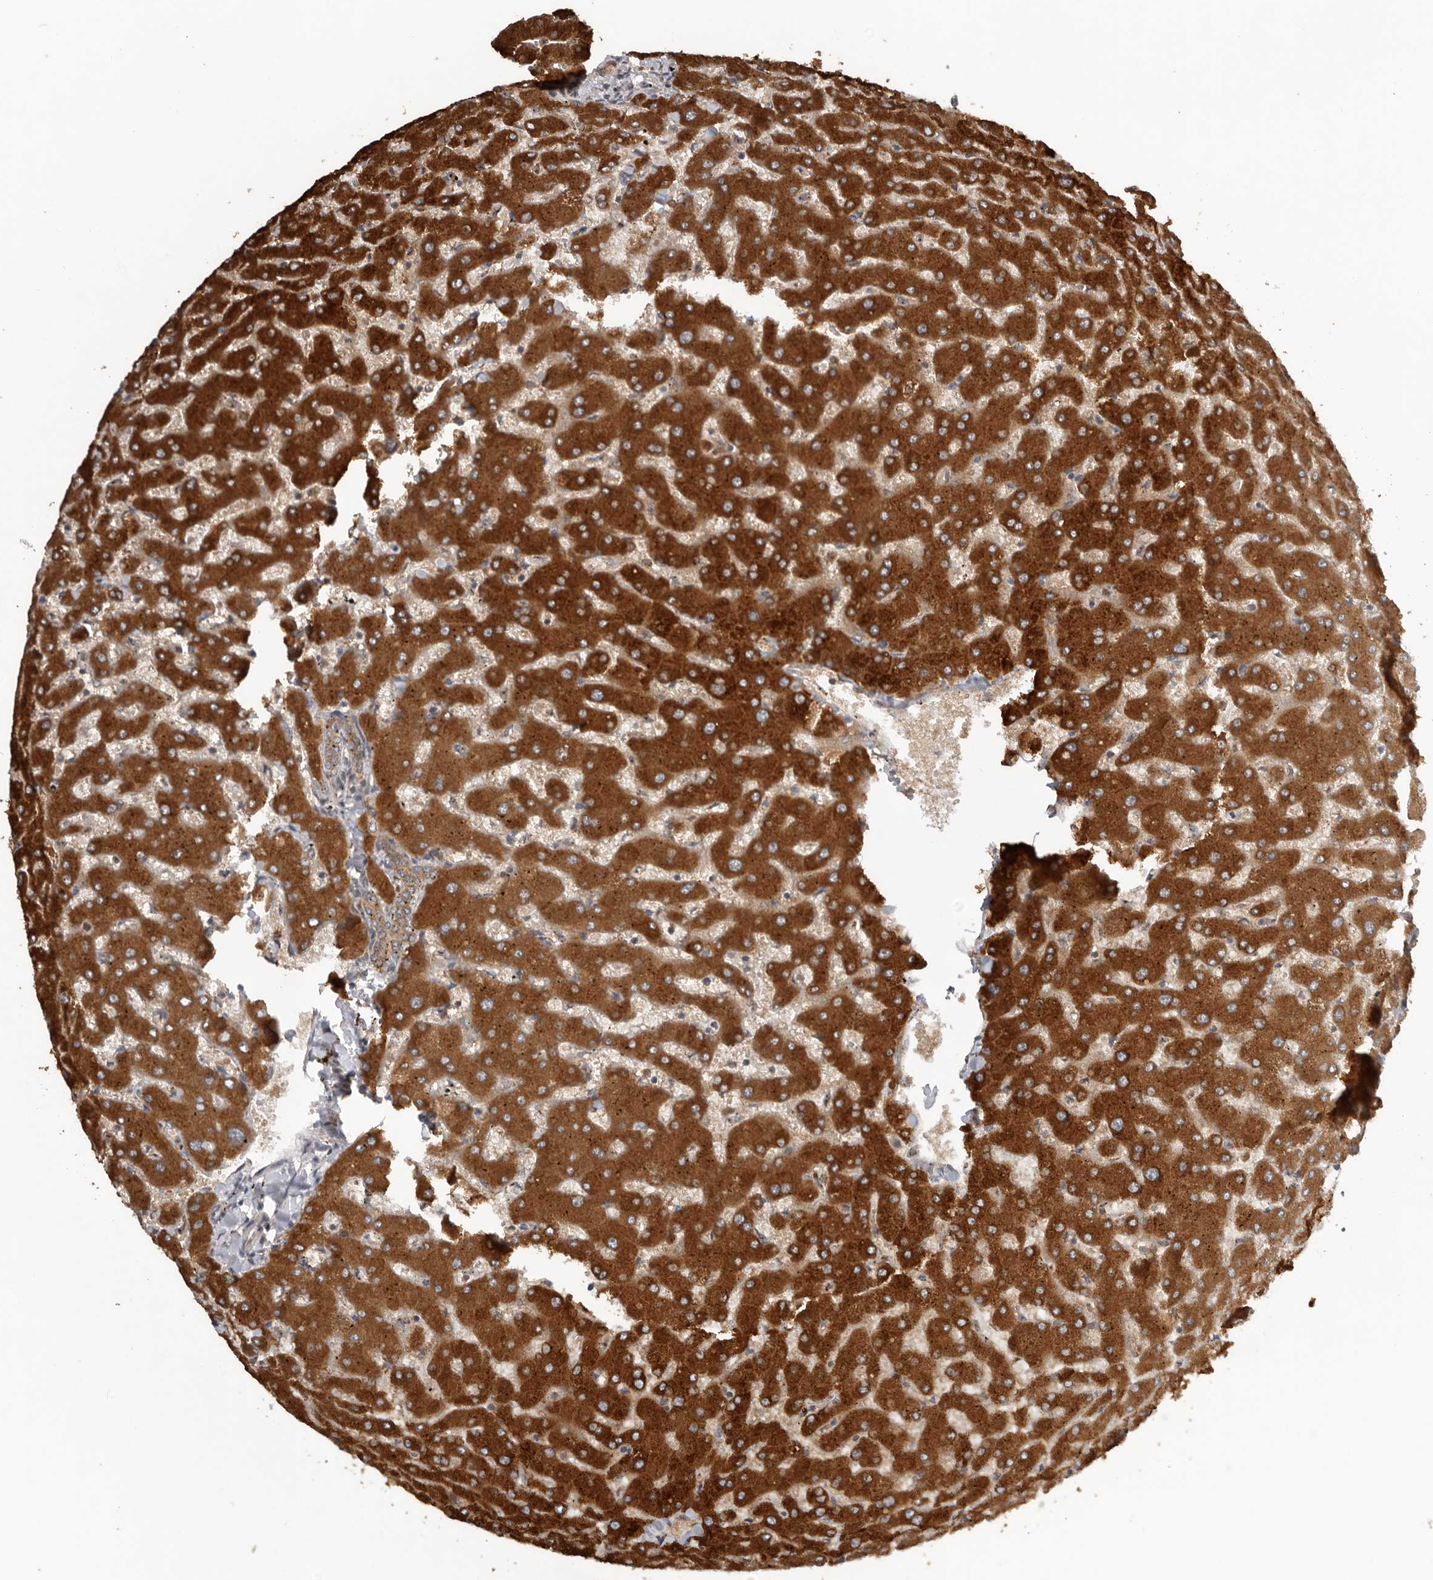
{"staining": {"intensity": "strong", "quantity": "25%-75%", "location": "cytoplasmic/membranous"}, "tissue": "liver", "cell_type": "Cholangiocytes", "image_type": "normal", "snomed": [{"axis": "morphology", "description": "Normal tissue, NOS"}, {"axis": "topography", "description": "Liver"}], "caption": "Cholangiocytes reveal high levels of strong cytoplasmic/membranous expression in approximately 25%-75% of cells in unremarkable liver. The protein of interest is stained brown, and the nuclei are stained in blue (DAB IHC with brightfield microscopy, high magnification).", "gene": "CEP350", "patient": {"sex": "female", "age": 63}}